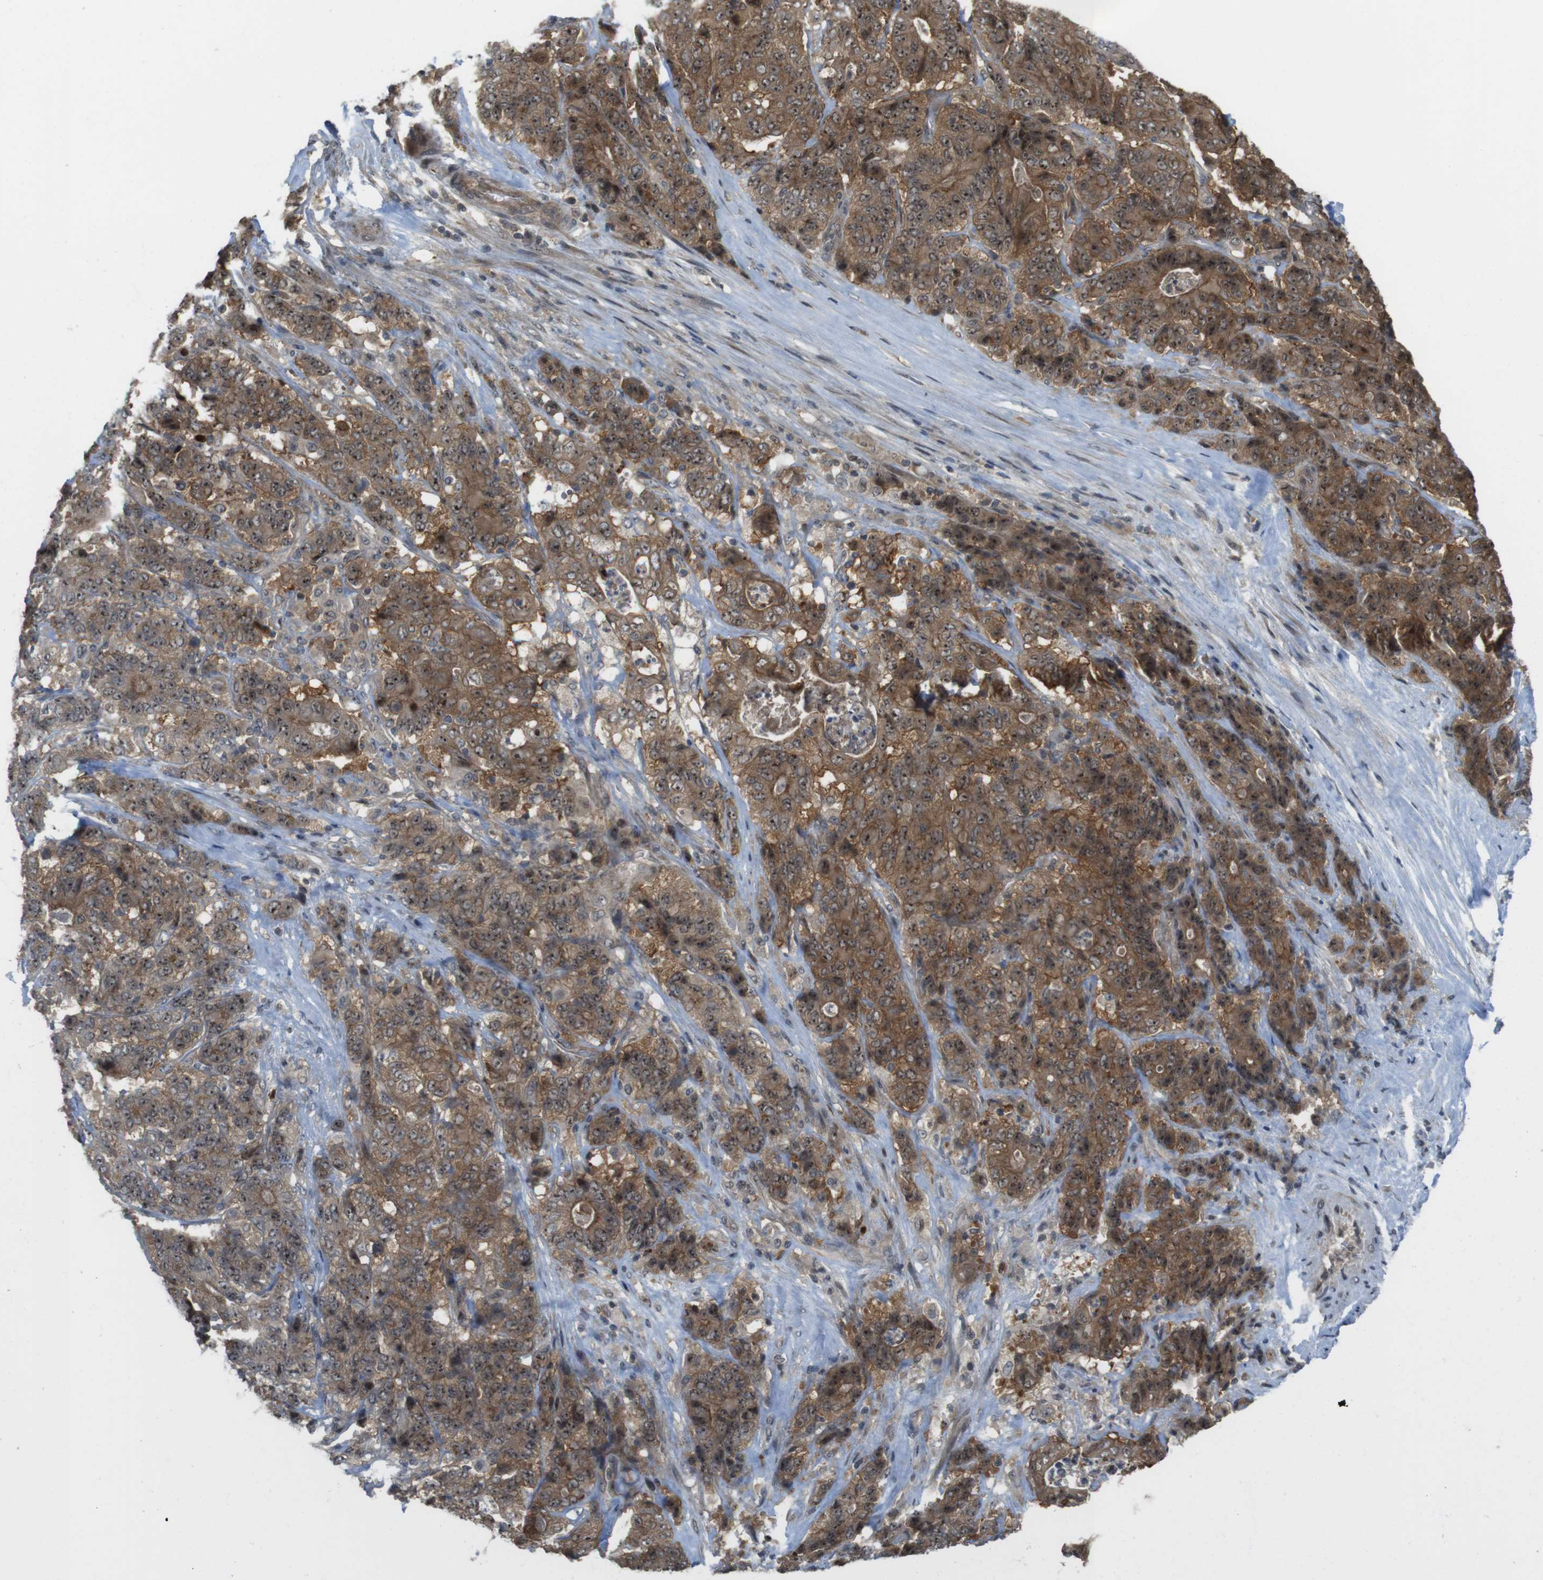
{"staining": {"intensity": "strong", "quantity": ">75%", "location": "cytoplasmic/membranous,nuclear"}, "tissue": "stomach cancer", "cell_type": "Tumor cells", "image_type": "cancer", "snomed": [{"axis": "morphology", "description": "Adenocarcinoma, NOS"}, {"axis": "topography", "description": "Stomach"}], "caption": "Immunohistochemical staining of human adenocarcinoma (stomach) reveals strong cytoplasmic/membranous and nuclear protein staining in approximately >75% of tumor cells.", "gene": "CC2D1A", "patient": {"sex": "female", "age": 73}}